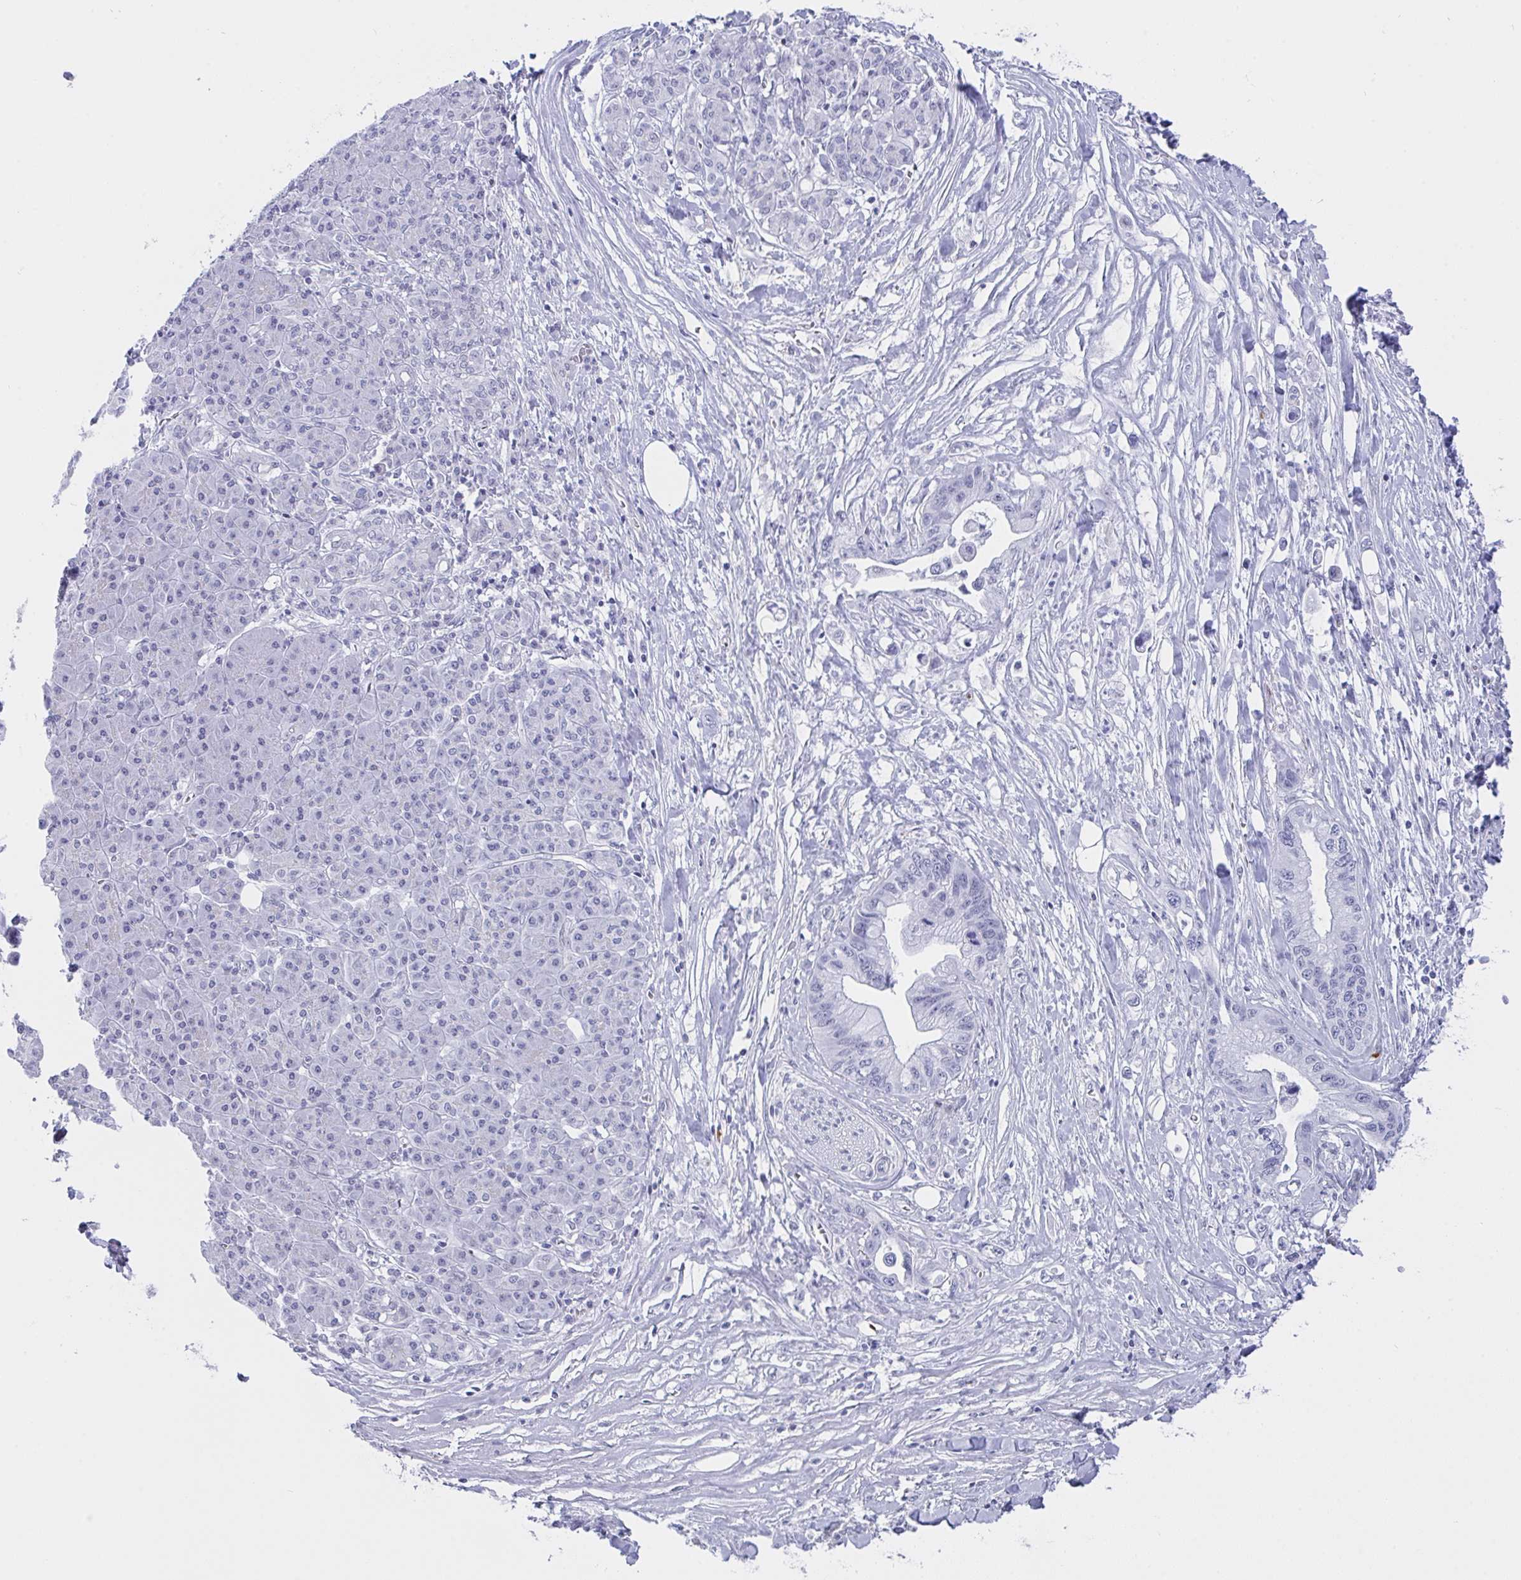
{"staining": {"intensity": "negative", "quantity": "none", "location": "none"}, "tissue": "pancreatic cancer", "cell_type": "Tumor cells", "image_type": "cancer", "snomed": [{"axis": "morphology", "description": "Adenocarcinoma, NOS"}, {"axis": "topography", "description": "Pancreas"}], "caption": "This image is of adenocarcinoma (pancreatic) stained with IHC to label a protein in brown with the nuclei are counter-stained blue. There is no expression in tumor cells. (DAB immunohistochemistry (IHC) visualized using brightfield microscopy, high magnification).", "gene": "FBXL22", "patient": {"sex": "male", "age": 61}}